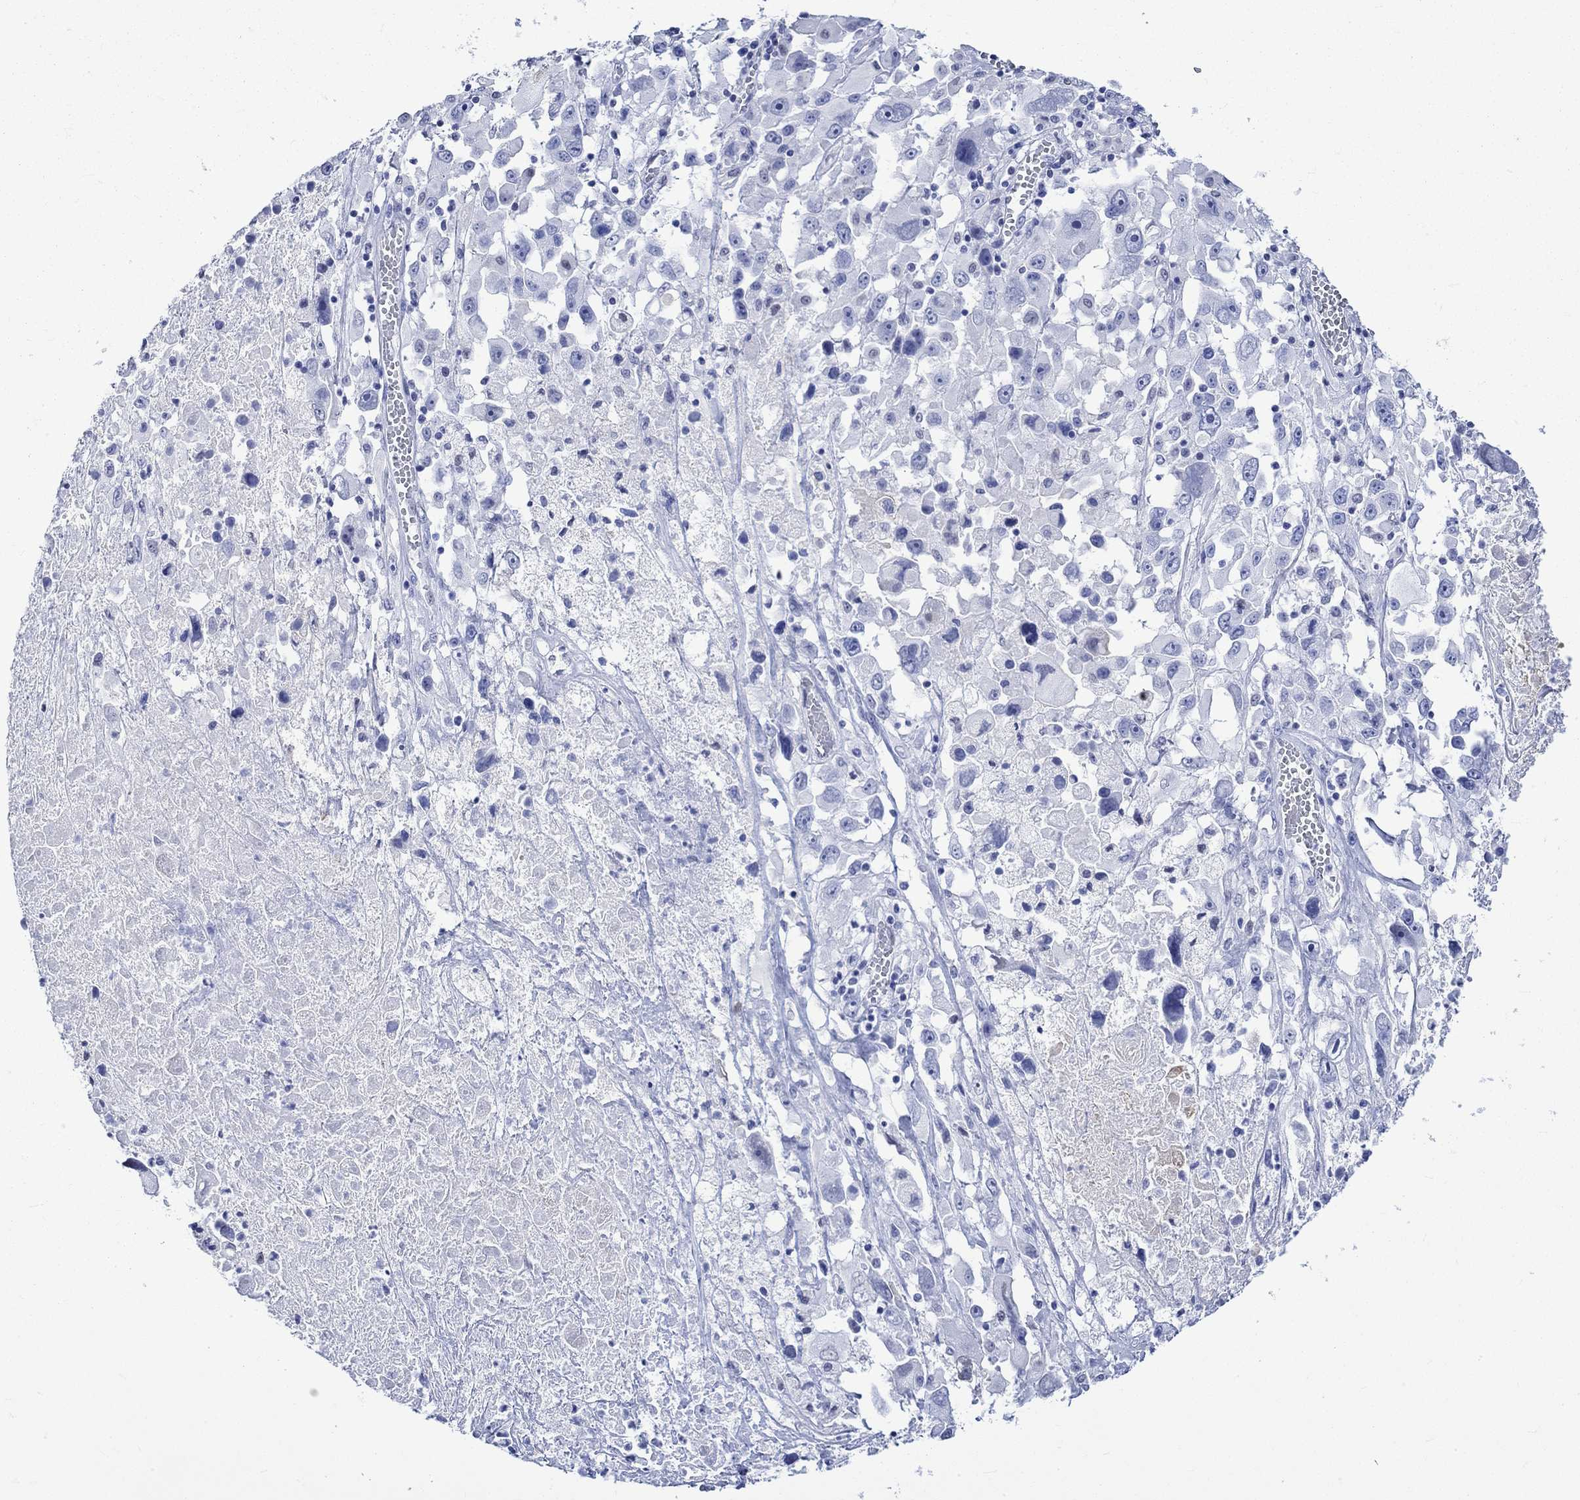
{"staining": {"intensity": "negative", "quantity": "none", "location": "none"}, "tissue": "melanoma", "cell_type": "Tumor cells", "image_type": "cancer", "snomed": [{"axis": "morphology", "description": "Malignant melanoma, Metastatic site"}, {"axis": "topography", "description": "Lymph node"}], "caption": "Tumor cells are negative for brown protein staining in malignant melanoma (metastatic site).", "gene": "CRYAB", "patient": {"sex": "male", "age": 50}}